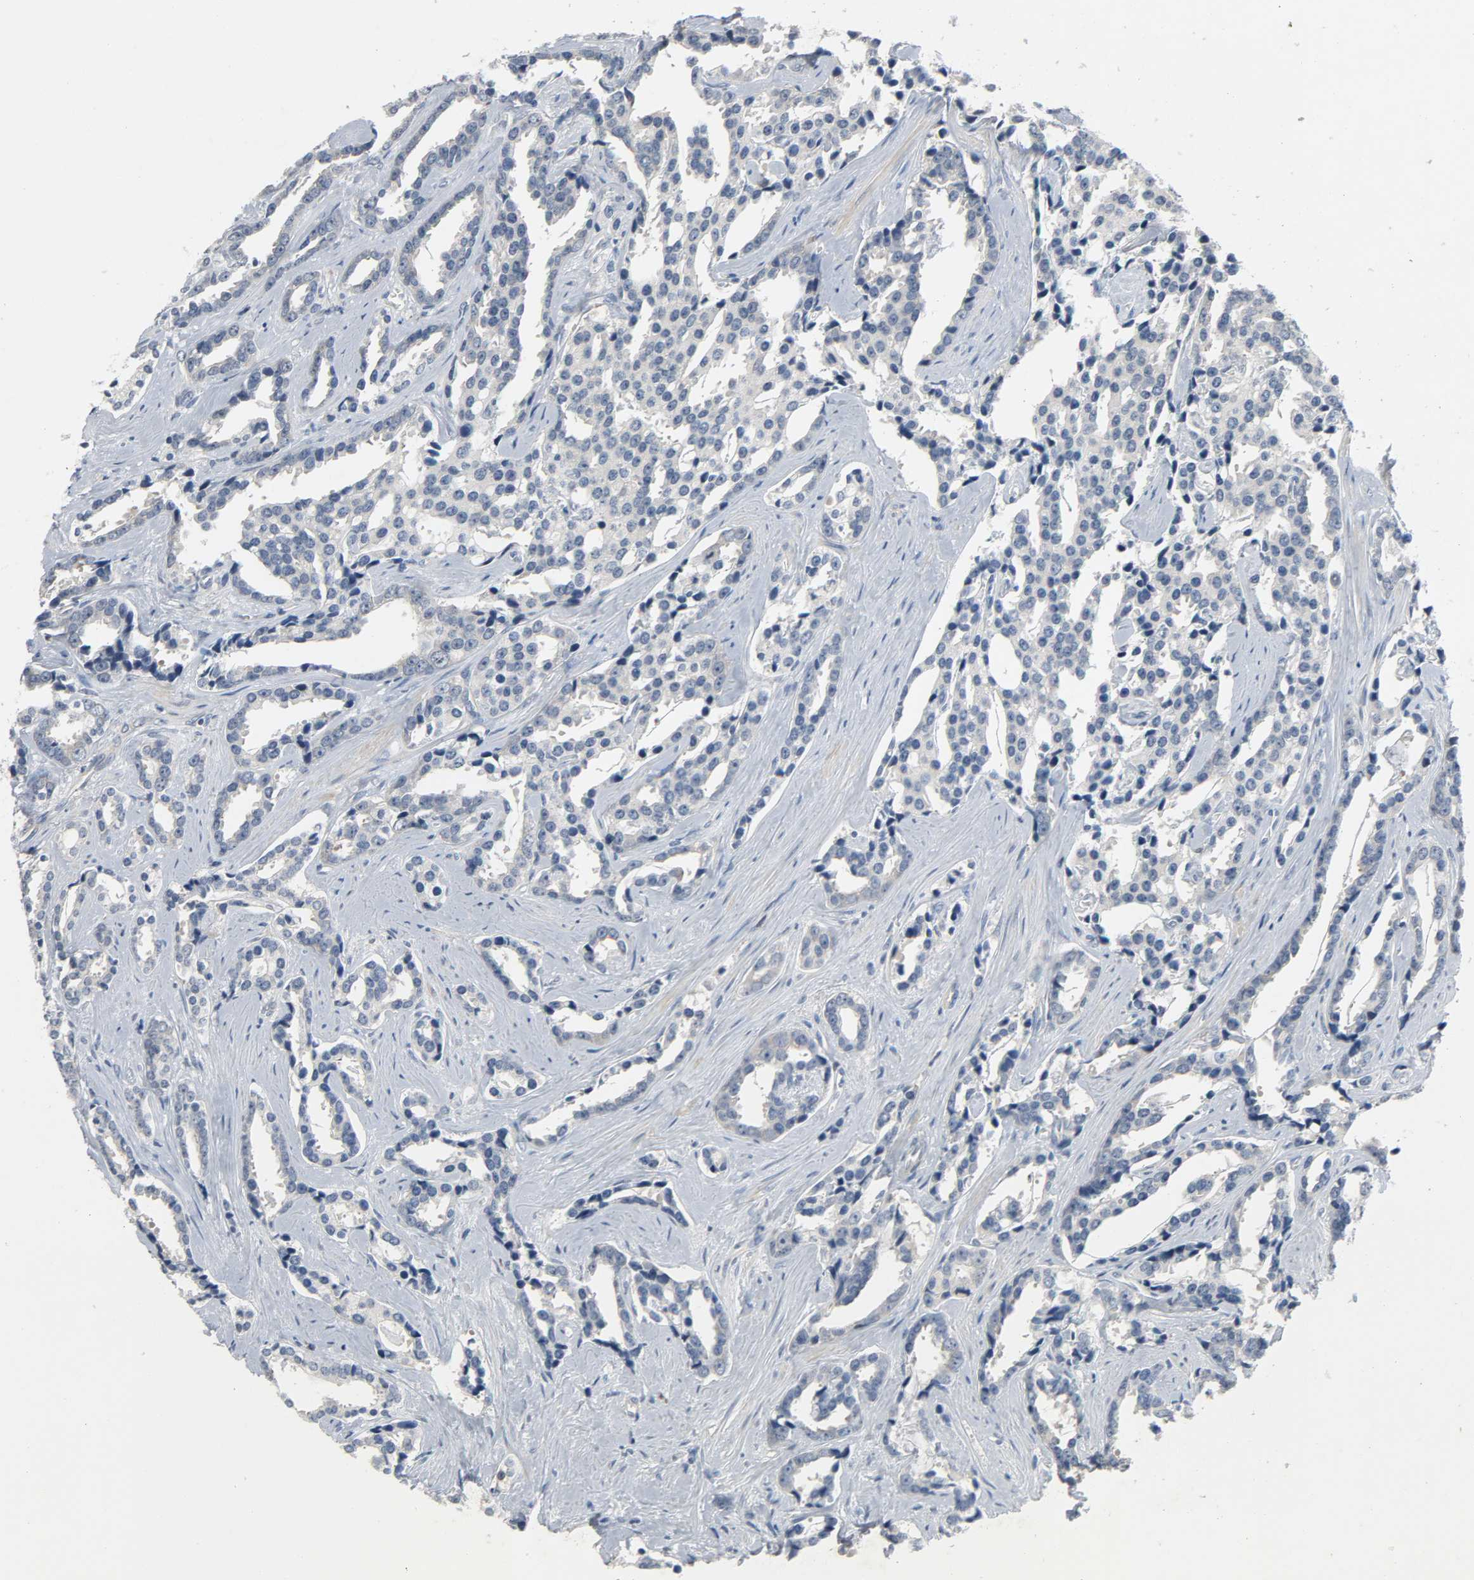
{"staining": {"intensity": "negative", "quantity": "none", "location": "none"}, "tissue": "prostate cancer", "cell_type": "Tumor cells", "image_type": "cancer", "snomed": [{"axis": "morphology", "description": "Adenocarcinoma, High grade"}, {"axis": "topography", "description": "Prostate"}], "caption": "The photomicrograph demonstrates no staining of tumor cells in adenocarcinoma (high-grade) (prostate).", "gene": "CD4", "patient": {"sex": "male", "age": 67}}